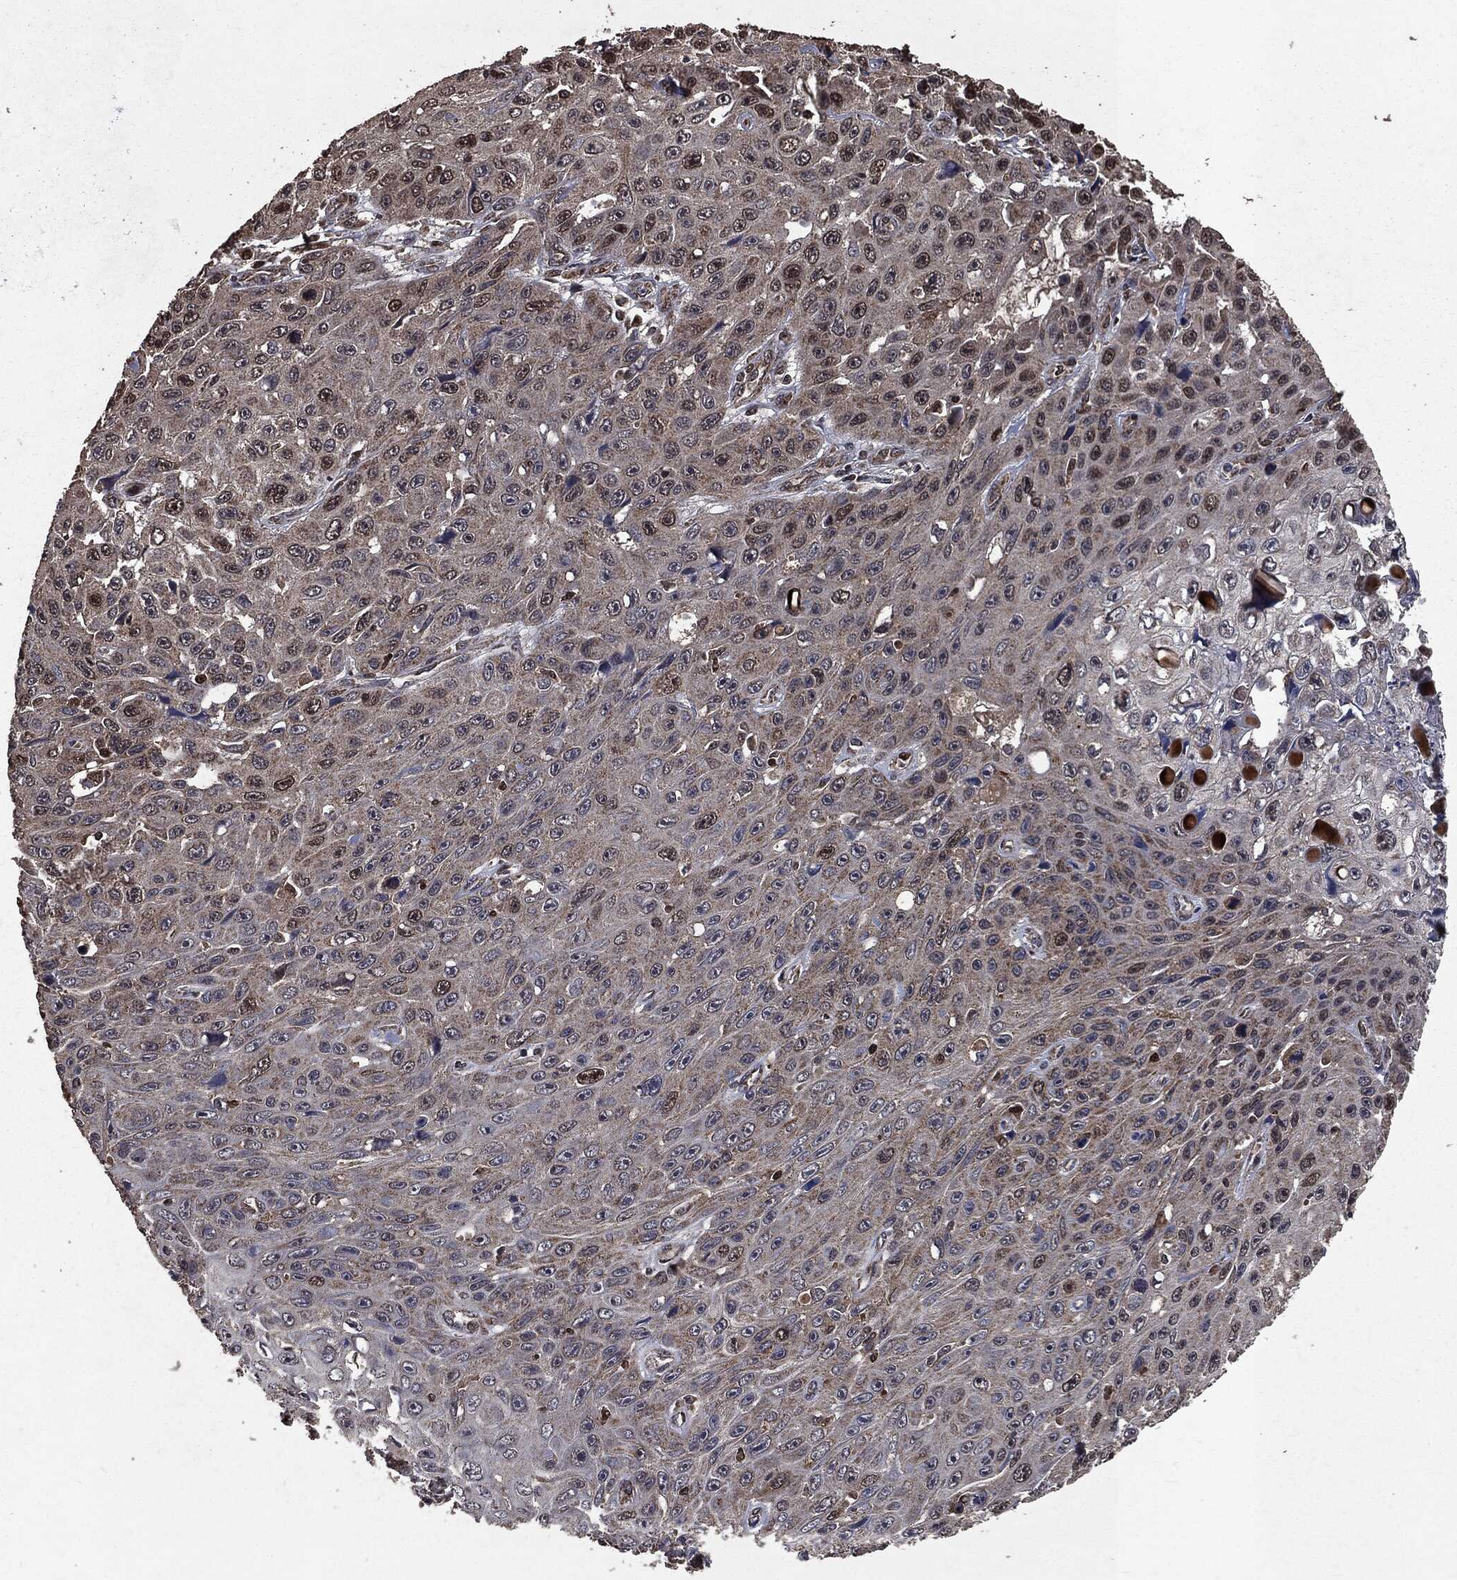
{"staining": {"intensity": "moderate", "quantity": "<25%", "location": "nuclear"}, "tissue": "skin cancer", "cell_type": "Tumor cells", "image_type": "cancer", "snomed": [{"axis": "morphology", "description": "Squamous cell carcinoma, NOS"}, {"axis": "topography", "description": "Skin"}], "caption": "A brown stain shows moderate nuclear staining of a protein in human skin cancer tumor cells. (IHC, brightfield microscopy, high magnification).", "gene": "PPP6R2", "patient": {"sex": "male", "age": 82}}